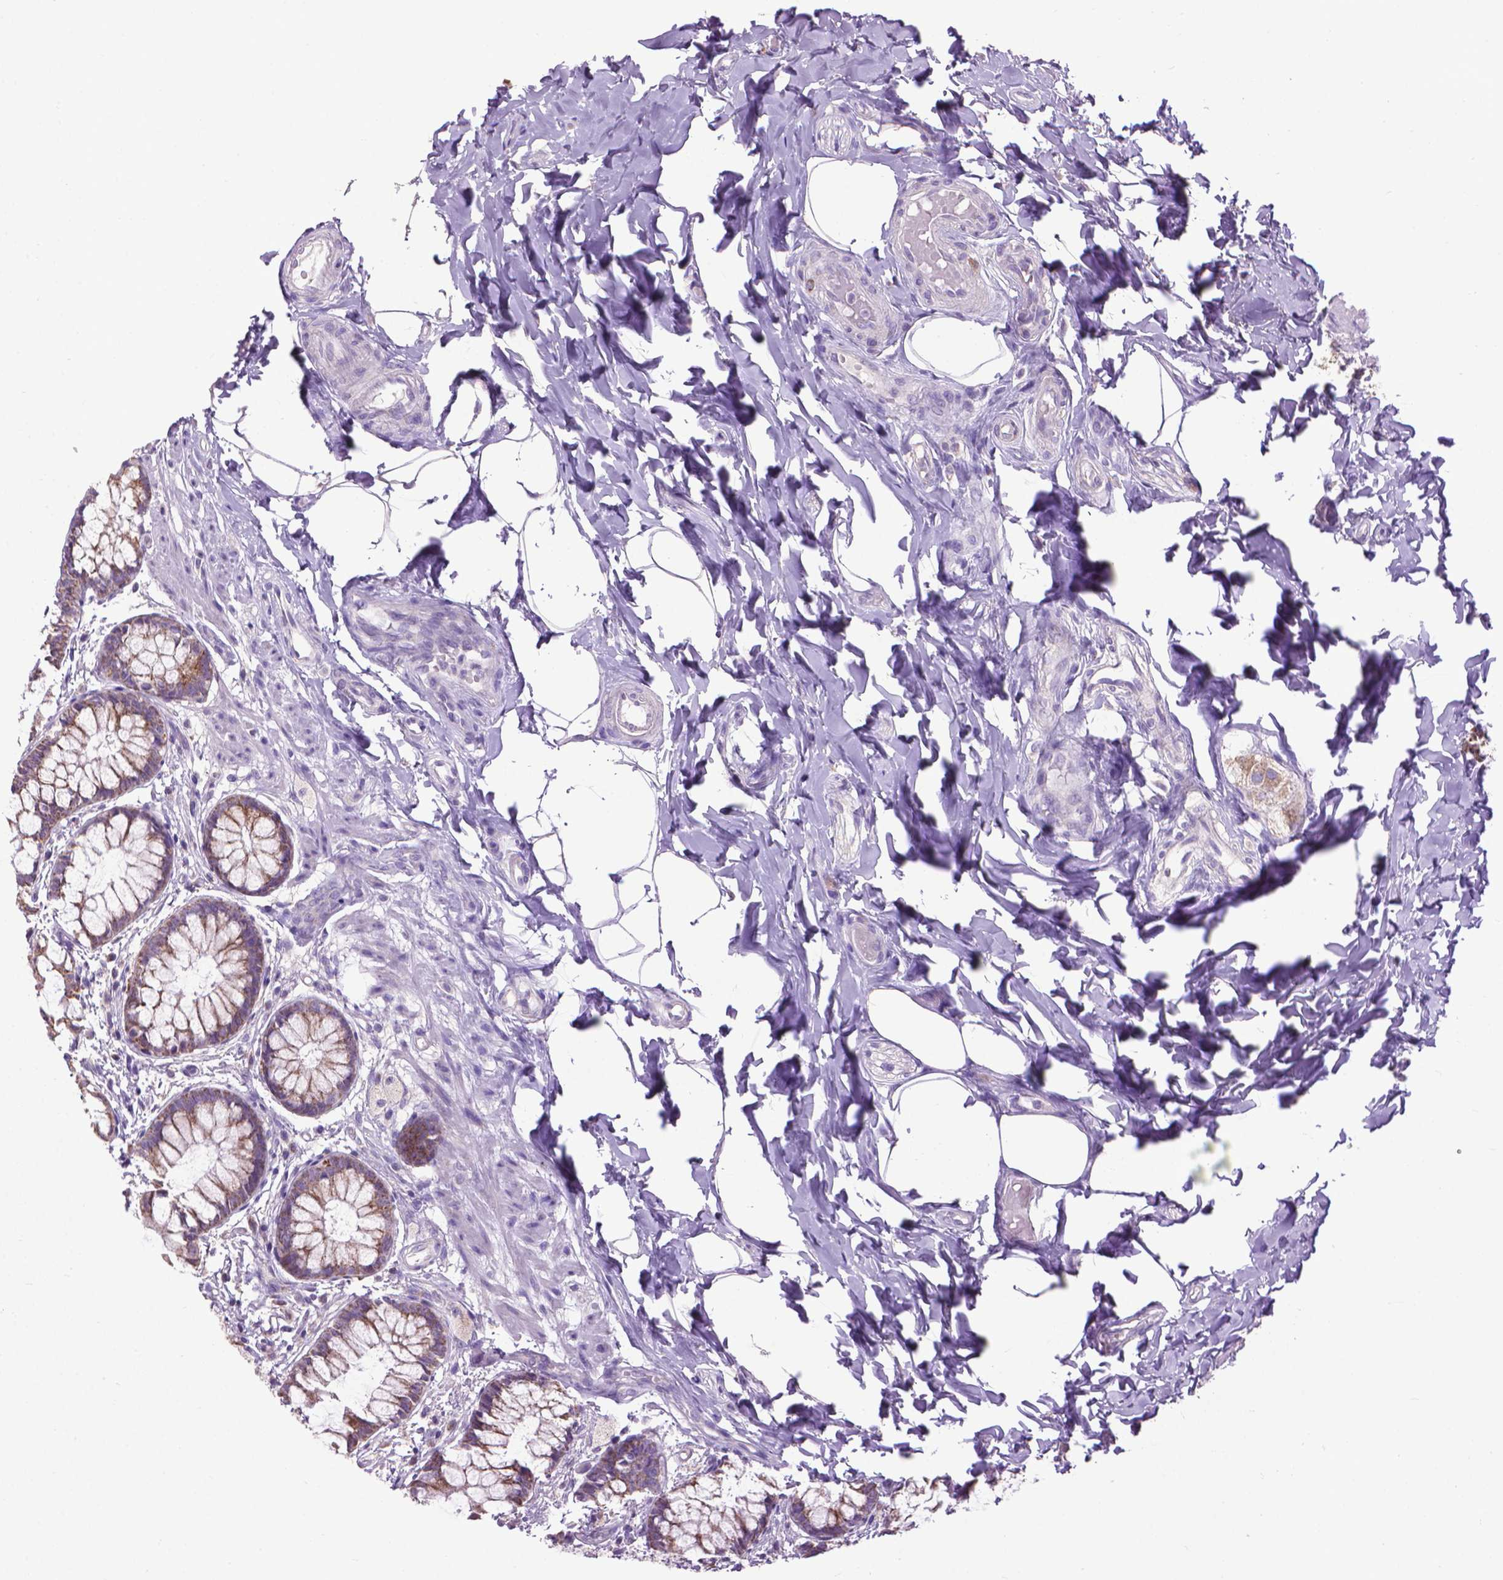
{"staining": {"intensity": "strong", "quantity": ">75%", "location": "cytoplasmic/membranous"}, "tissue": "rectum", "cell_type": "Glandular cells", "image_type": "normal", "snomed": [{"axis": "morphology", "description": "Normal tissue, NOS"}, {"axis": "topography", "description": "Rectum"}], "caption": "This histopathology image shows immunohistochemistry staining of unremarkable rectum, with high strong cytoplasmic/membranous positivity in about >75% of glandular cells.", "gene": "VDAC1", "patient": {"sex": "female", "age": 62}}